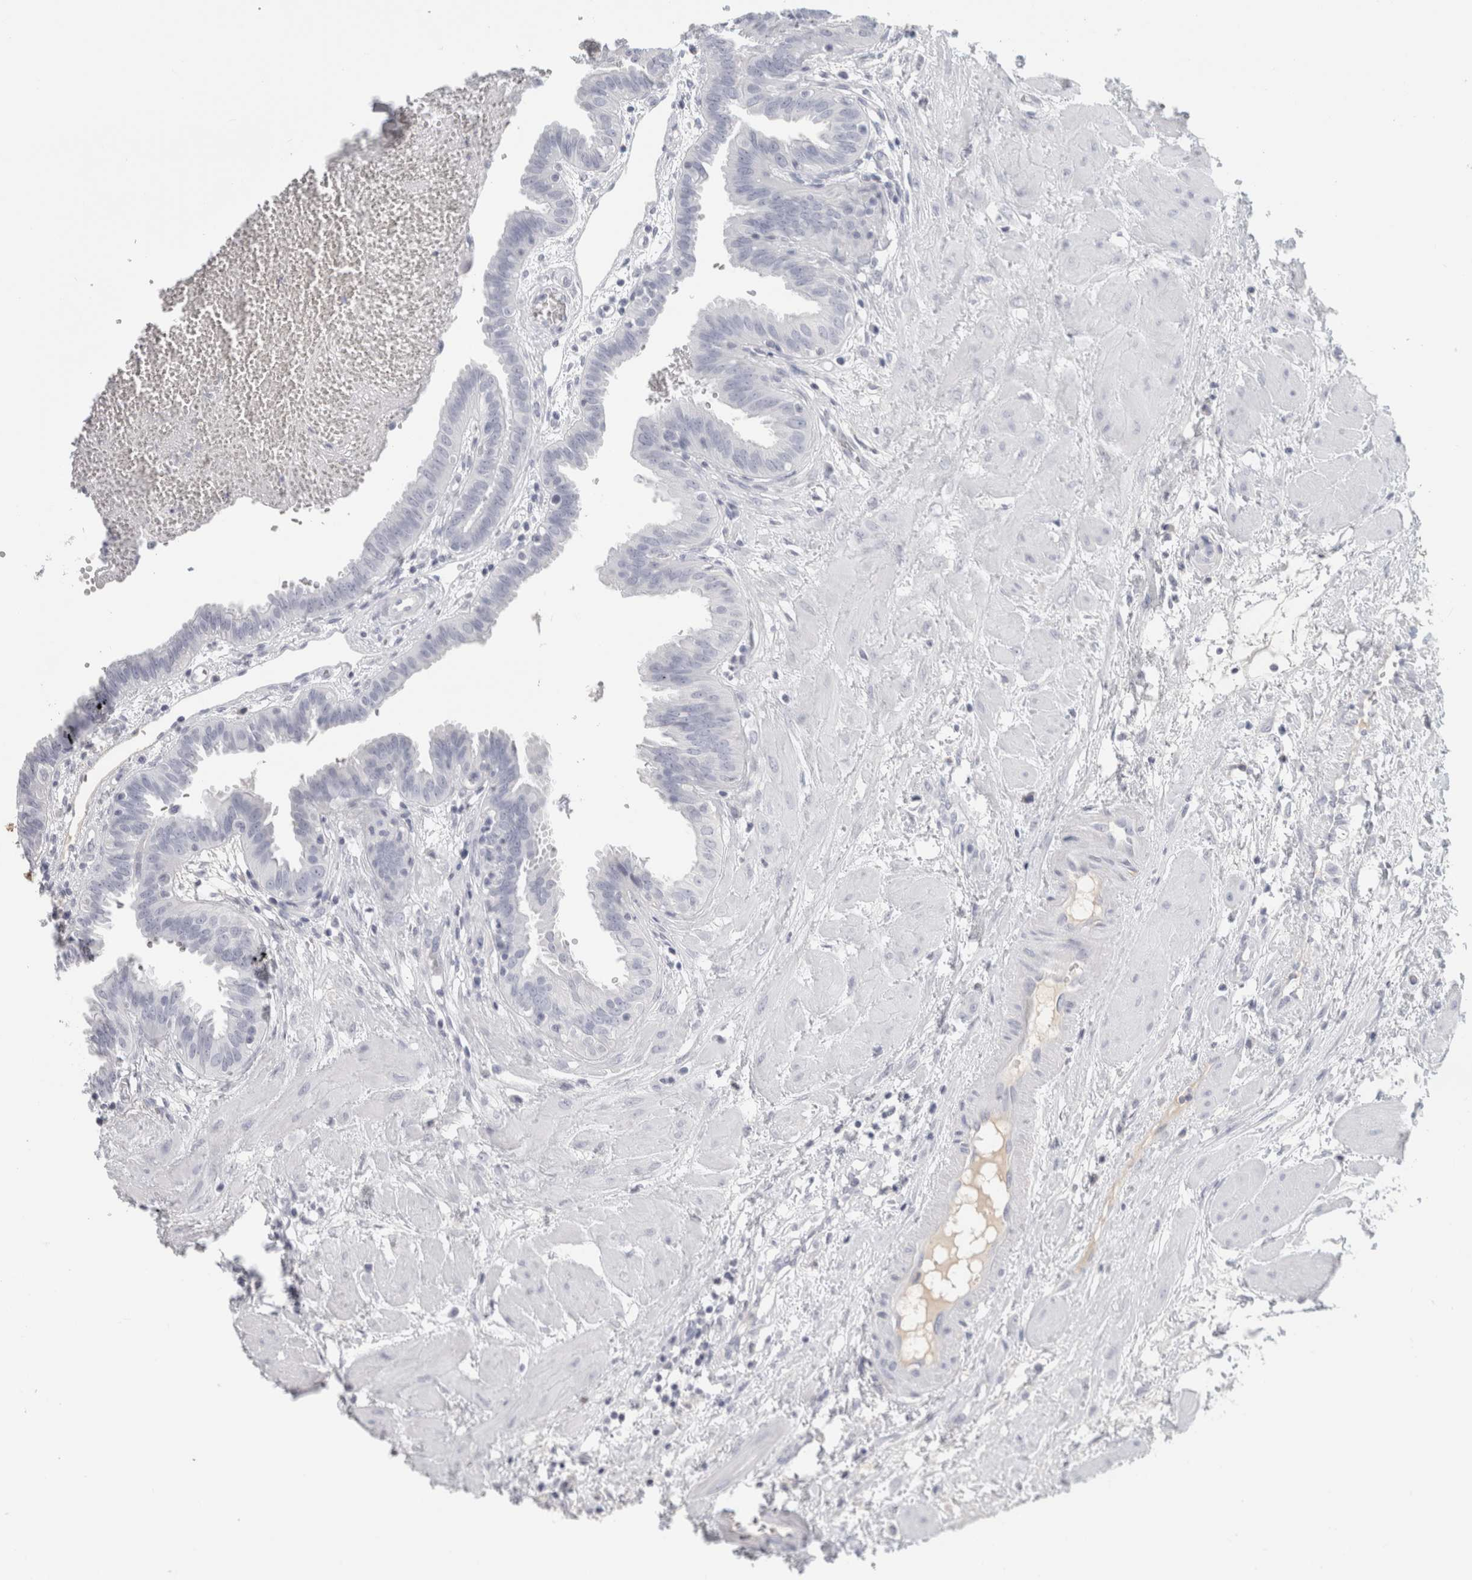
{"staining": {"intensity": "negative", "quantity": "none", "location": "none"}, "tissue": "fallopian tube", "cell_type": "Glandular cells", "image_type": "normal", "snomed": [{"axis": "morphology", "description": "Normal tissue, NOS"}, {"axis": "topography", "description": "Fallopian tube"}, {"axis": "topography", "description": "Placenta"}], "caption": "Immunohistochemical staining of unremarkable human fallopian tube displays no significant positivity in glandular cells.", "gene": "TSPAN8", "patient": {"sex": "female", "age": 32}}